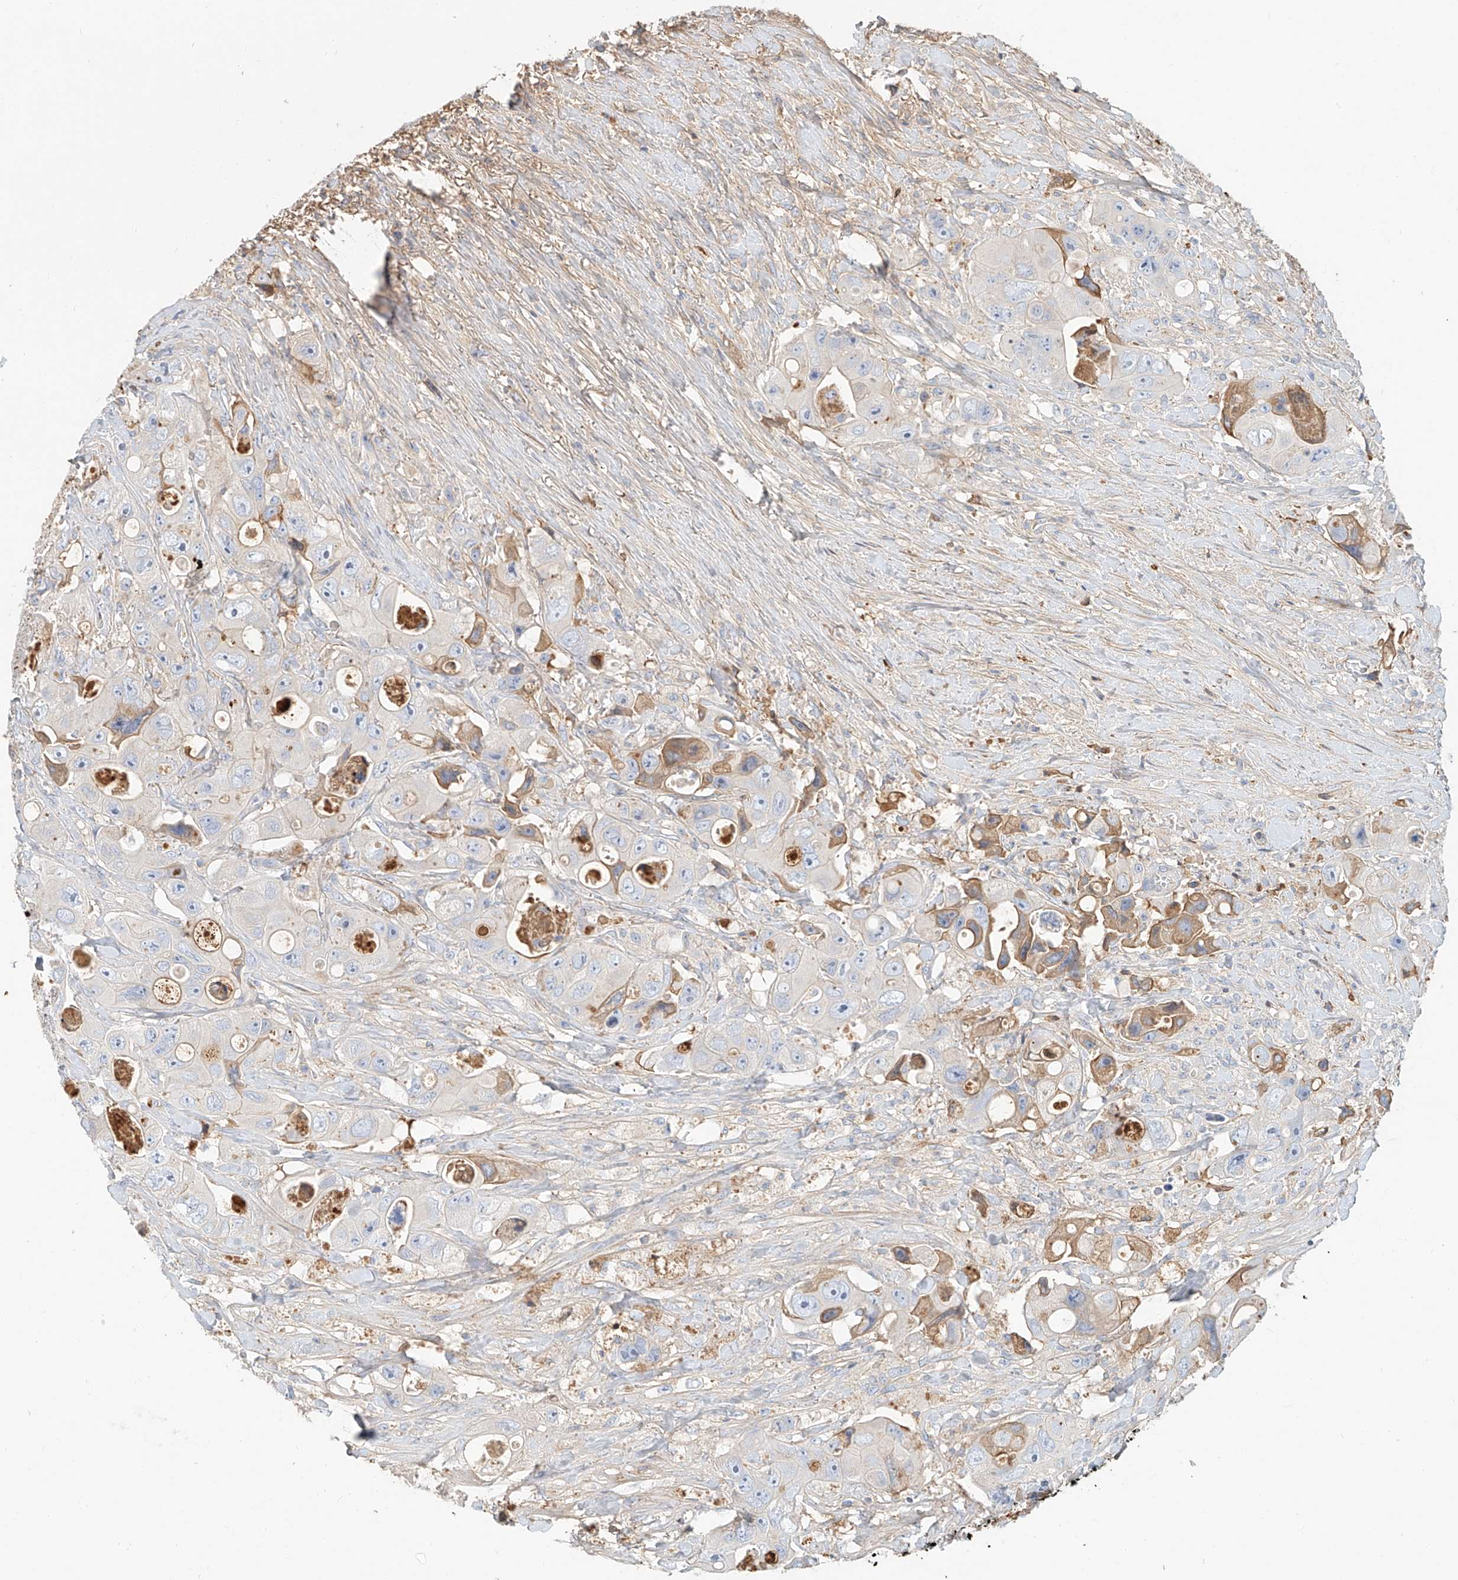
{"staining": {"intensity": "moderate", "quantity": "<25%", "location": "cytoplasmic/membranous"}, "tissue": "colorectal cancer", "cell_type": "Tumor cells", "image_type": "cancer", "snomed": [{"axis": "morphology", "description": "Adenocarcinoma, NOS"}, {"axis": "topography", "description": "Colon"}], "caption": "Human colorectal cancer (adenocarcinoma) stained for a protein (brown) reveals moderate cytoplasmic/membranous positive staining in about <25% of tumor cells.", "gene": "ZFP30", "patient": {"sex": "female", "age": 46}}